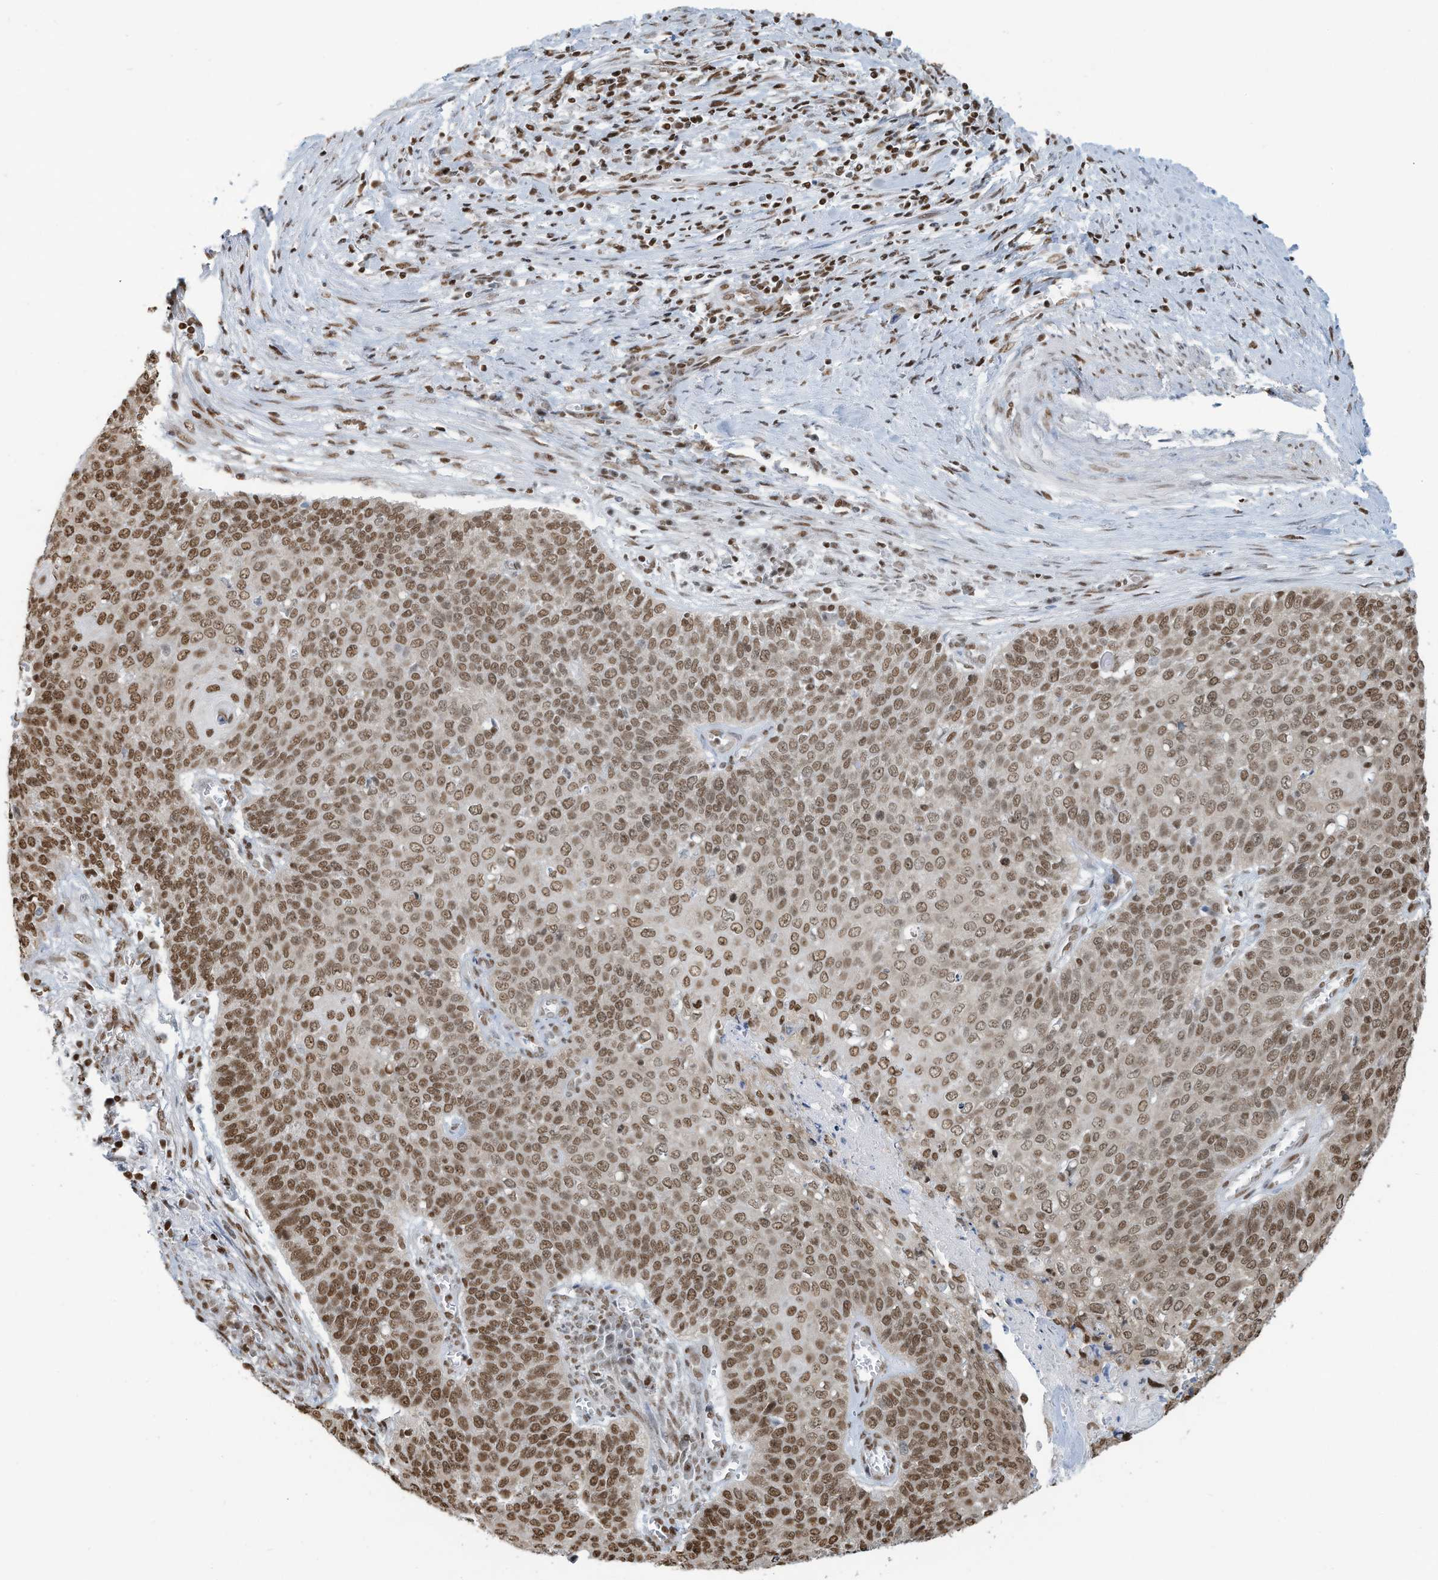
{"staining": {"intensity": "moderate", "quantity": ">75%", "location": "nuclear"}, "tissue": "cervical cancer", "cell_type": "Tumor cells", "image_type": "cancer", "snomed": [{"axis": "morphology", "description": "Squamous cell carcinoma, NOS"}, {"axis": "topography", "description": "Cervix"}], "caption": "This photomicrograph shows immunohistochemistry (IHC) staining of human cervical squamous cell carcinoma, with medium moderate nuclear expression in approximately >75% of tumor cells.", "gene": "SARNP", "patient": {"sex": "female", "age": 39}}